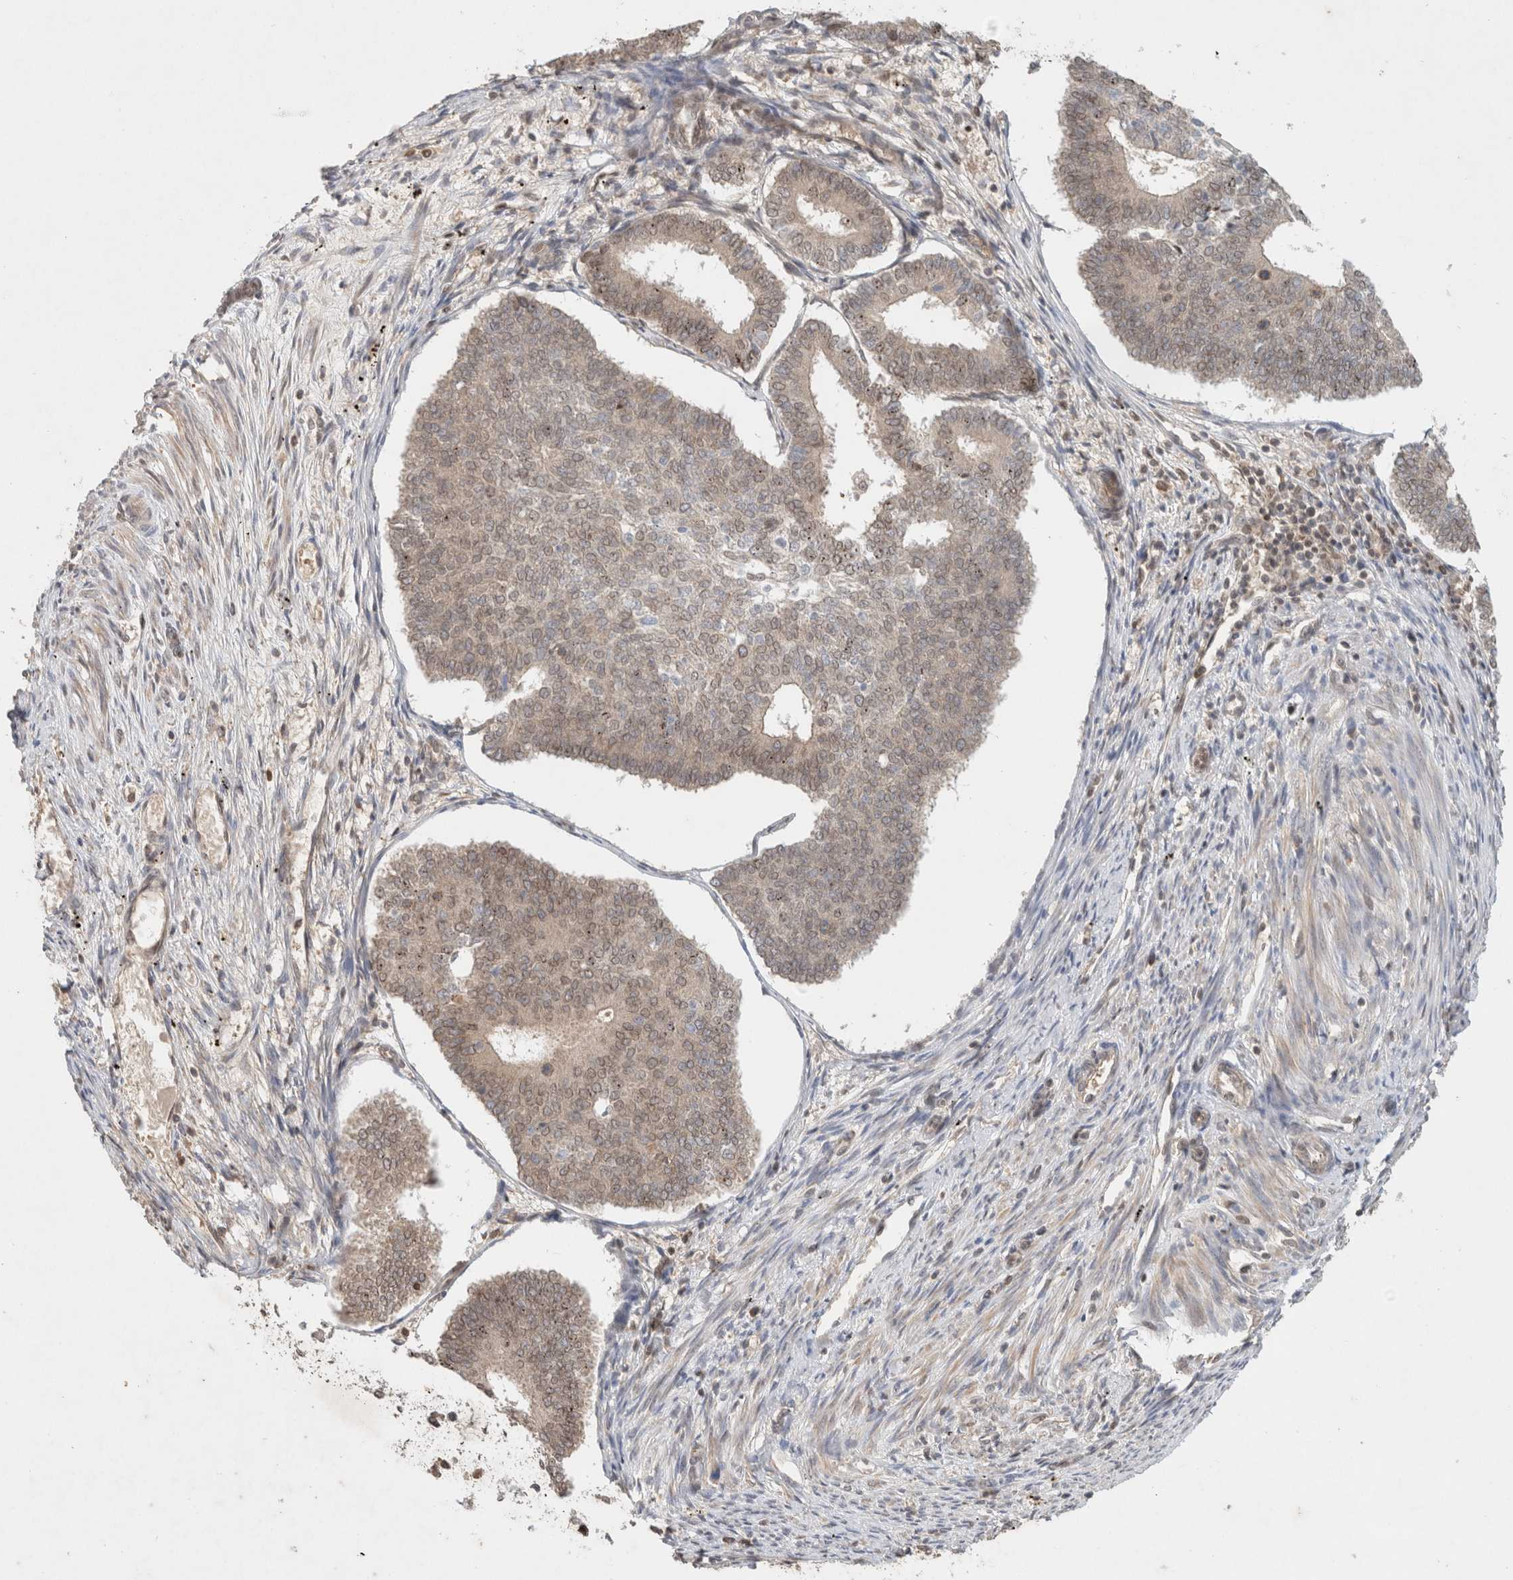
{"staining": {"intensity": "weak", "quantity": ">75%", "location": "nuclear"}, "tissue": "endometrial cancer", "cell_type": "Tumor cells", "image_type": "cancer", "snomed": [{"axis": "morphology", "description": "Adenocarcinoma, NOS"}, {"axis": "topography", "description": "Endometrium"}], "caption": "Human adenocarcinoma (endometrial) stained for a protein (brown) shows weak nuclear positive positivity in approximately >75% of tumor cells.", "gene": "CAAP1", "patient": {"sex": "female", "age": 70}}